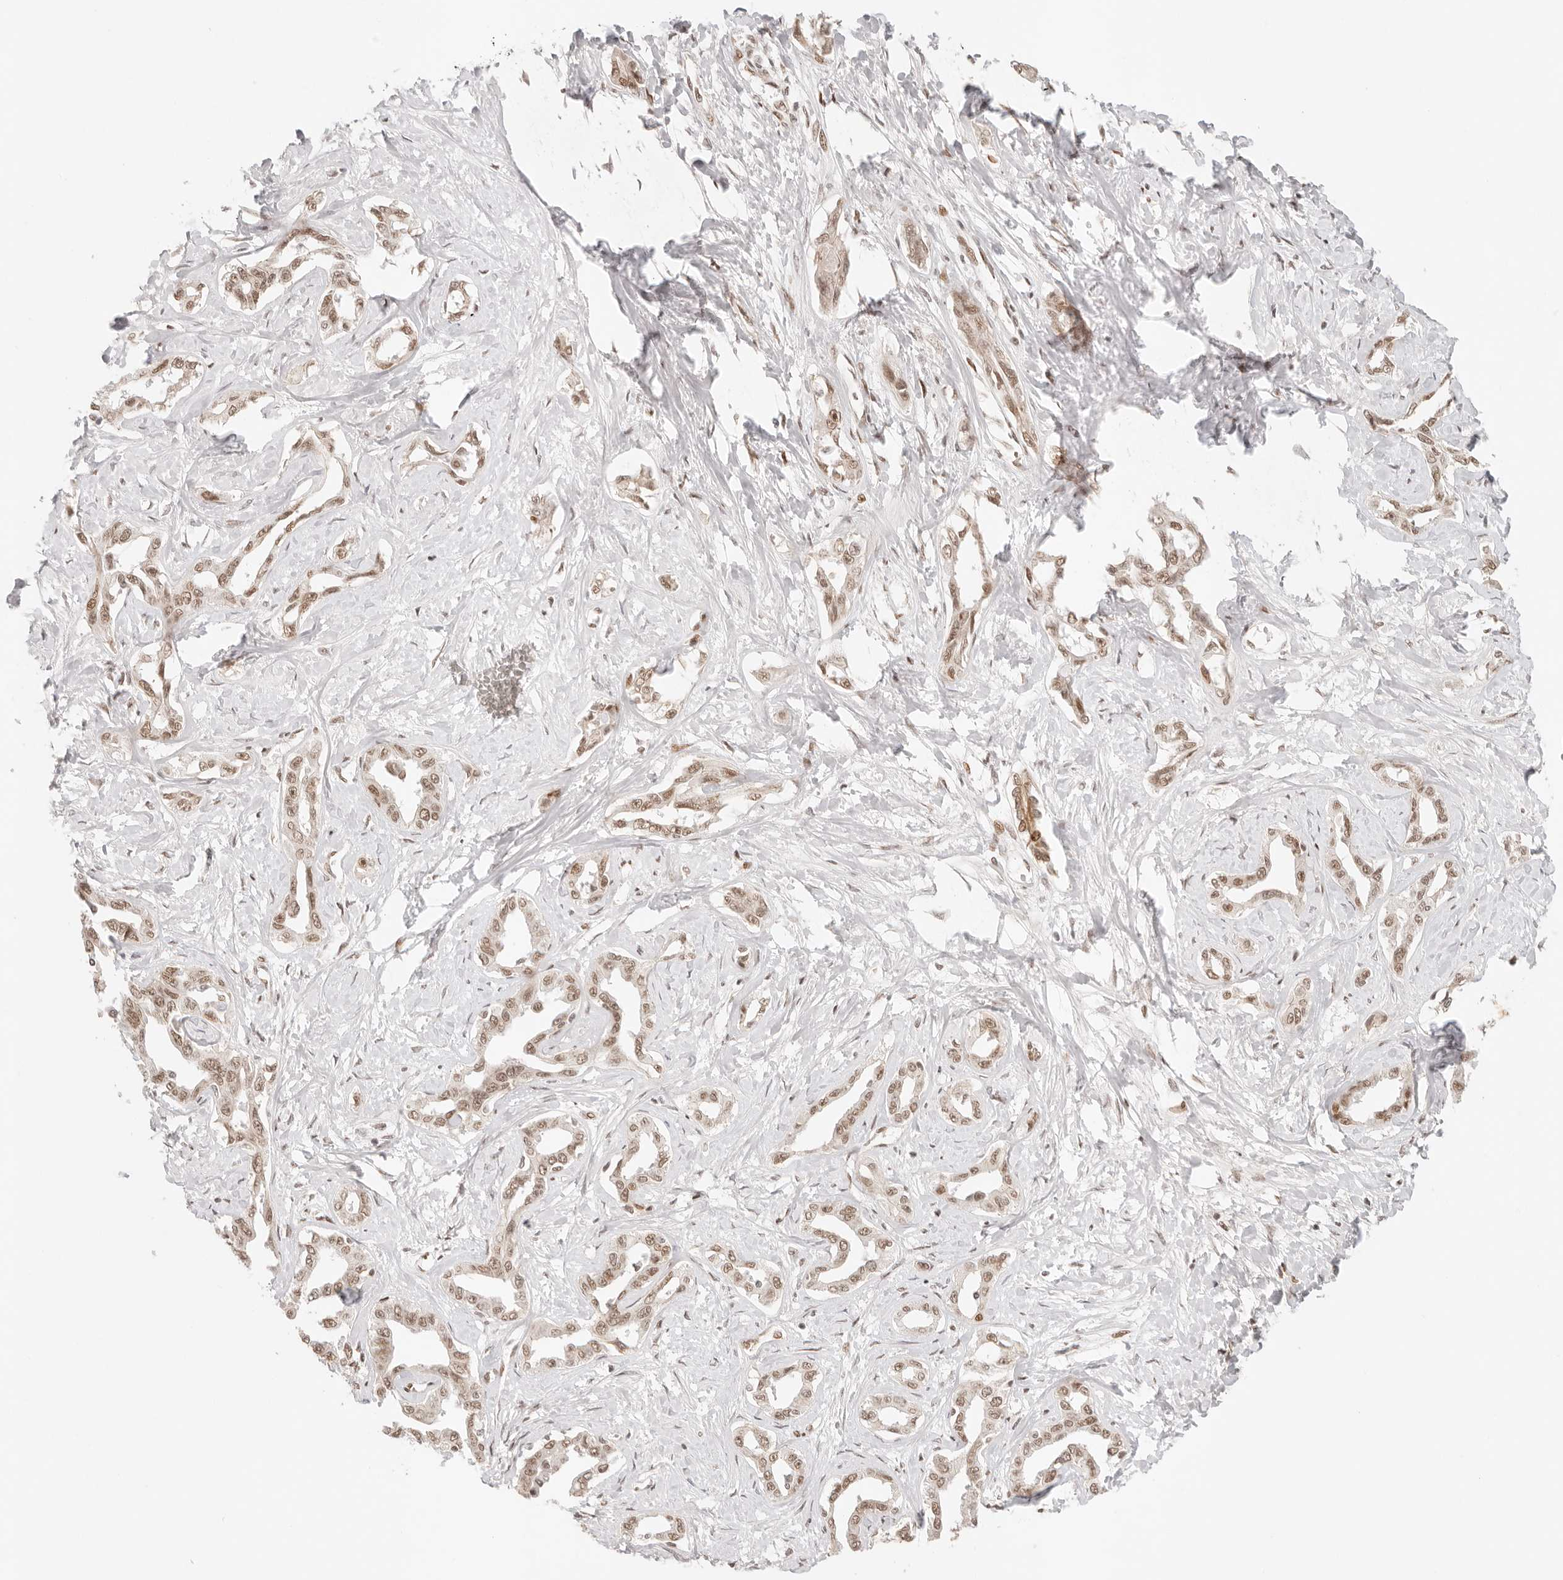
{"staining": {"intensity": "moderate", "quantity": ">75%", "location": "nuclear"}, "tissue": "liver cancer", "cell_type": "Tumor cells", "image_type": "cancer", "snomed": [{"axis": "morphology", "description": "Cholangiocarcinoma"}, {"axis": "topography", "description": "Liver"}], "caption": "IHC (DAB) staining of liver cancer displays moderate nuclear protein positivity in about >75% of tumor cells.", "gene": "HOXC5", "patient": {"sex": "male", "age": 59}}